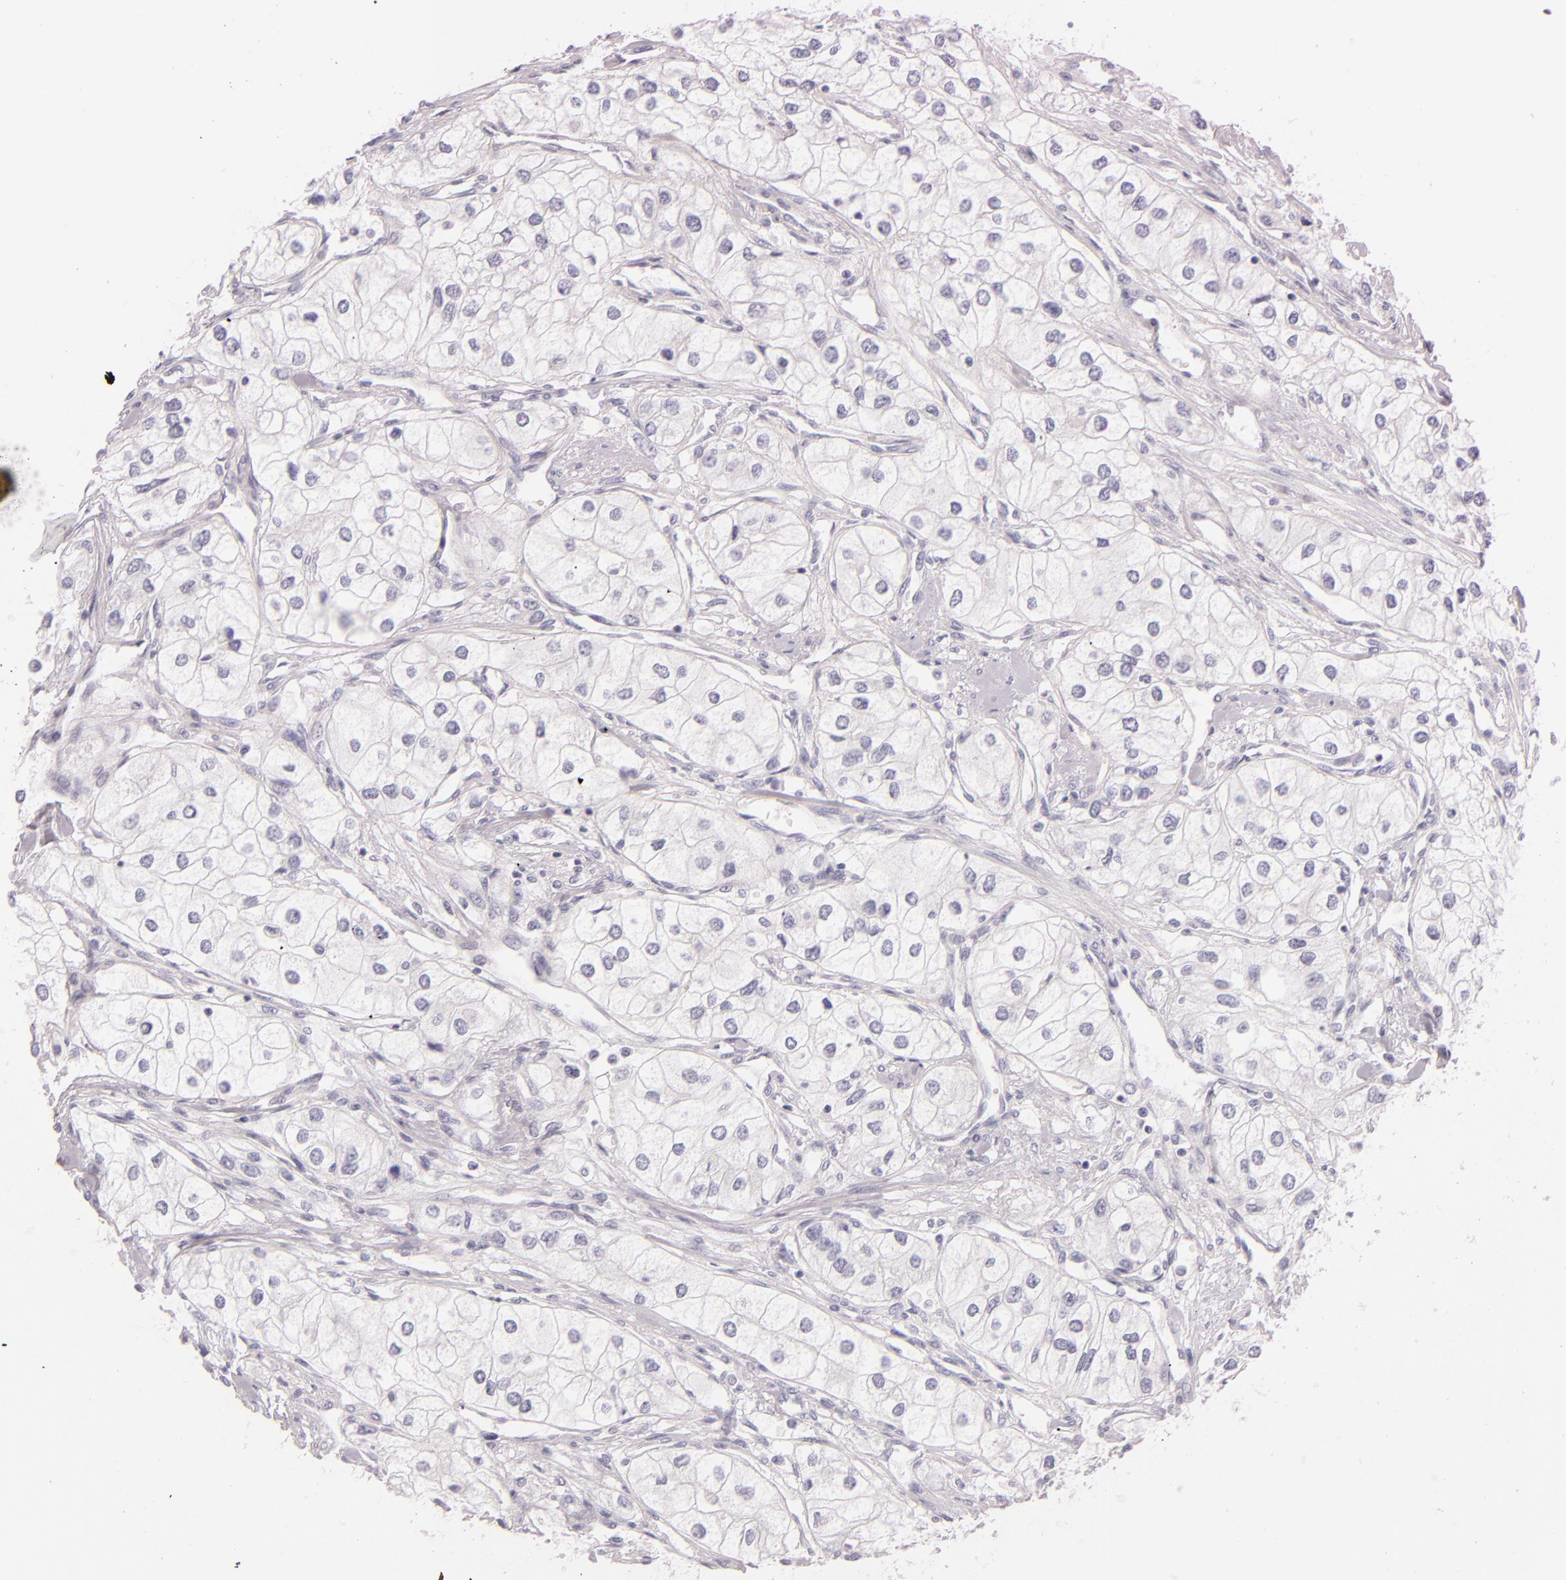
{"staining": {"intensity": "negative", "quantity": "none", "location": "none"}, "tissue": "renal cancer", "cell_type": "Tumor cells", "image_type": "cancer", "snomed": [{"axis": "morphology", "description": "Adenocarcinoma, NOS"}, {"axis": "topography", "description": "Kidney"}], "caption": "A photomicrograph of human renal cancer (adenocarcinoma) is negative for staining in tumor cells.", "gene": "INA", "patient": {"sex": "male", "age": 57}}